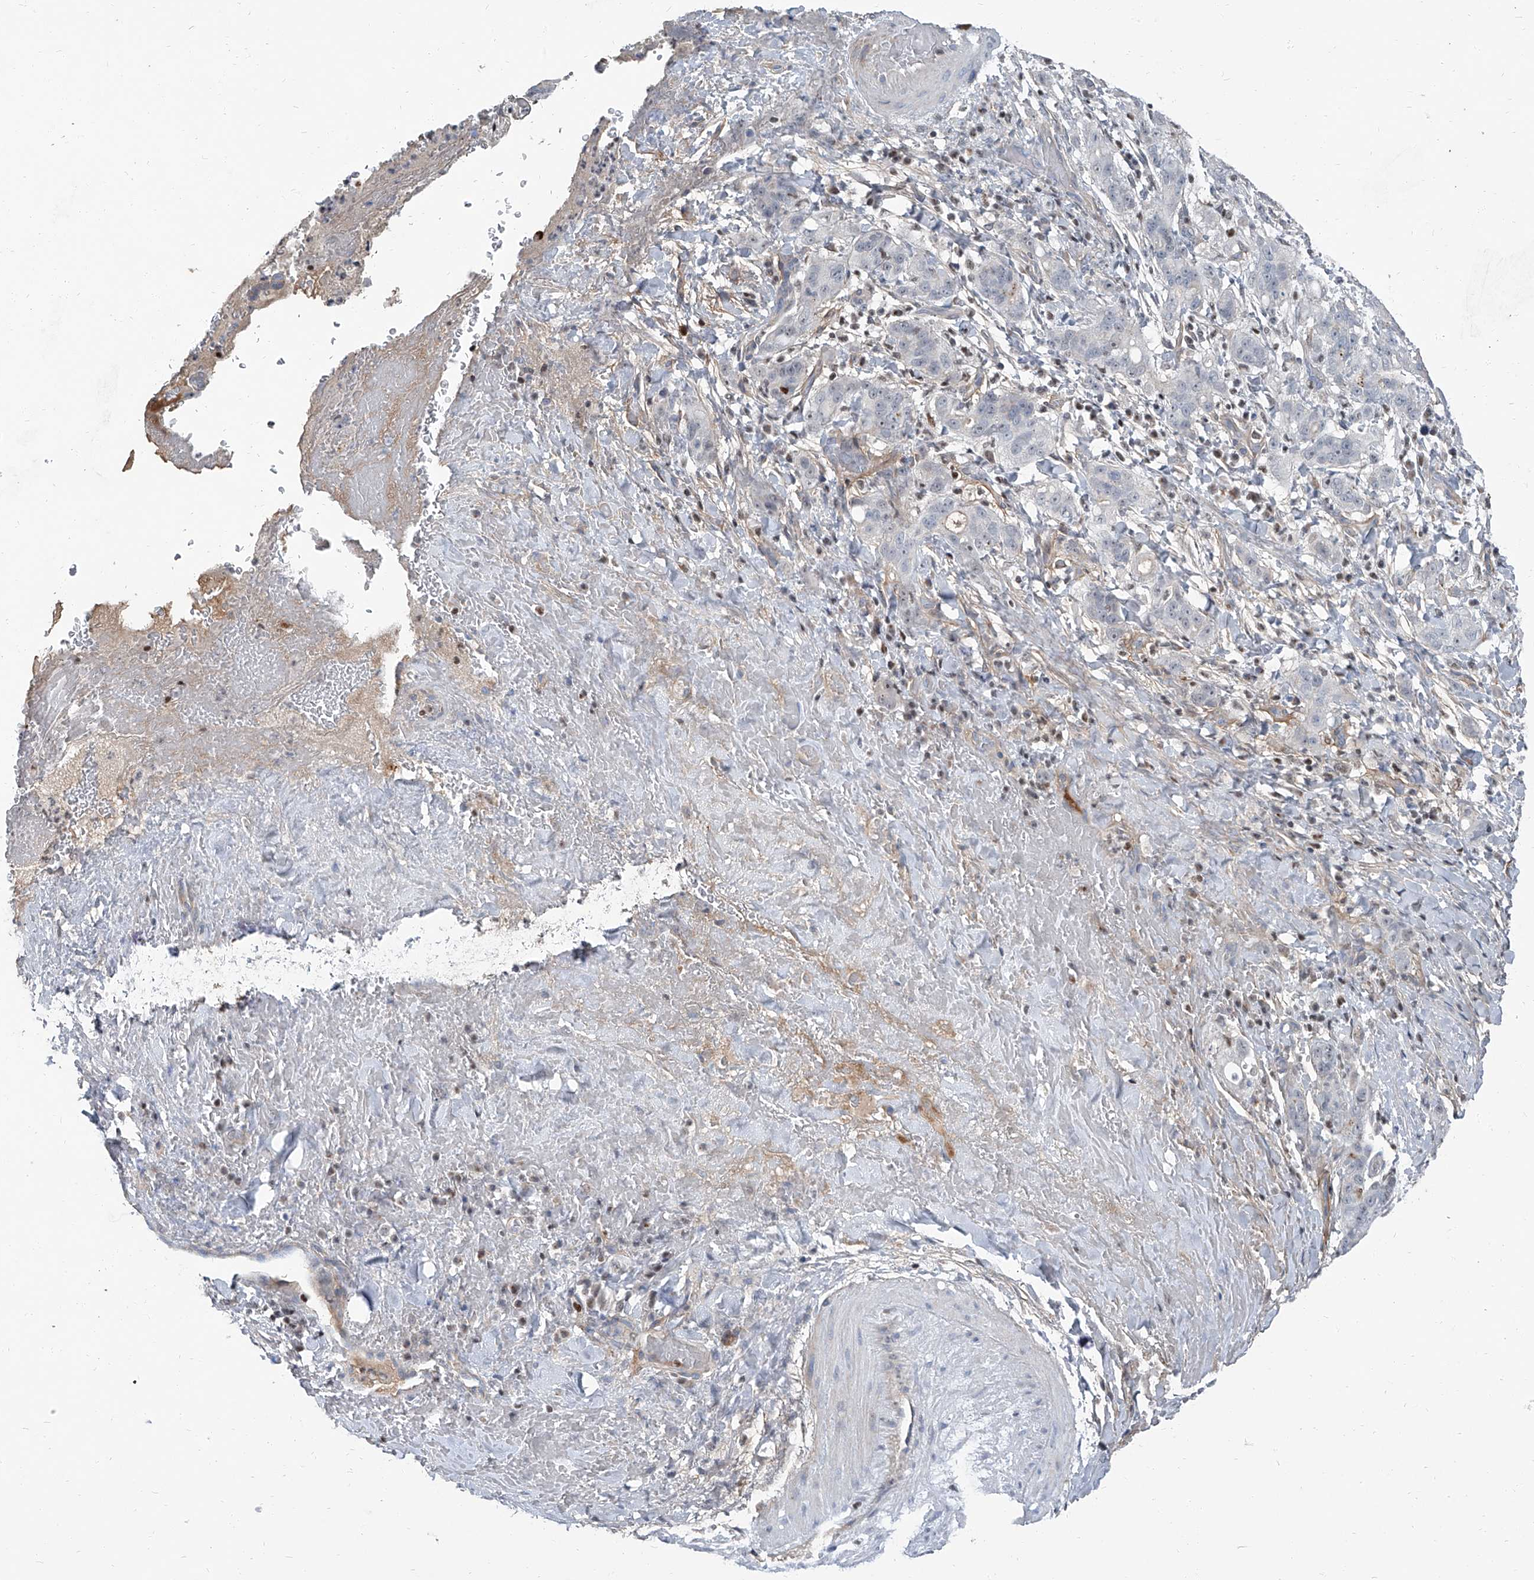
{"staining": {"intensity": "negative", "quantity": "none", "location": "none"}, "tissue": "liver cancer", "cell_type": "Tumor cells", "image_type": "cancer", "snomed": [{"axis": "morphology", "description": "Cholangiocarcinoma"}, {"axis": "topography", "description": "Liver"}], "caption": "High magnification brightfield microscopy of liver cancer (cholangiocarcinoma) stained with DAB (brown) and counterstained with hematoxylin (blue): tumor cells show no significant expression. (Immunohistochemistry, brightfield microscopy, high magnification).", "gene": "HOXA3", "patient": {"sex": "female", "age": 38}}